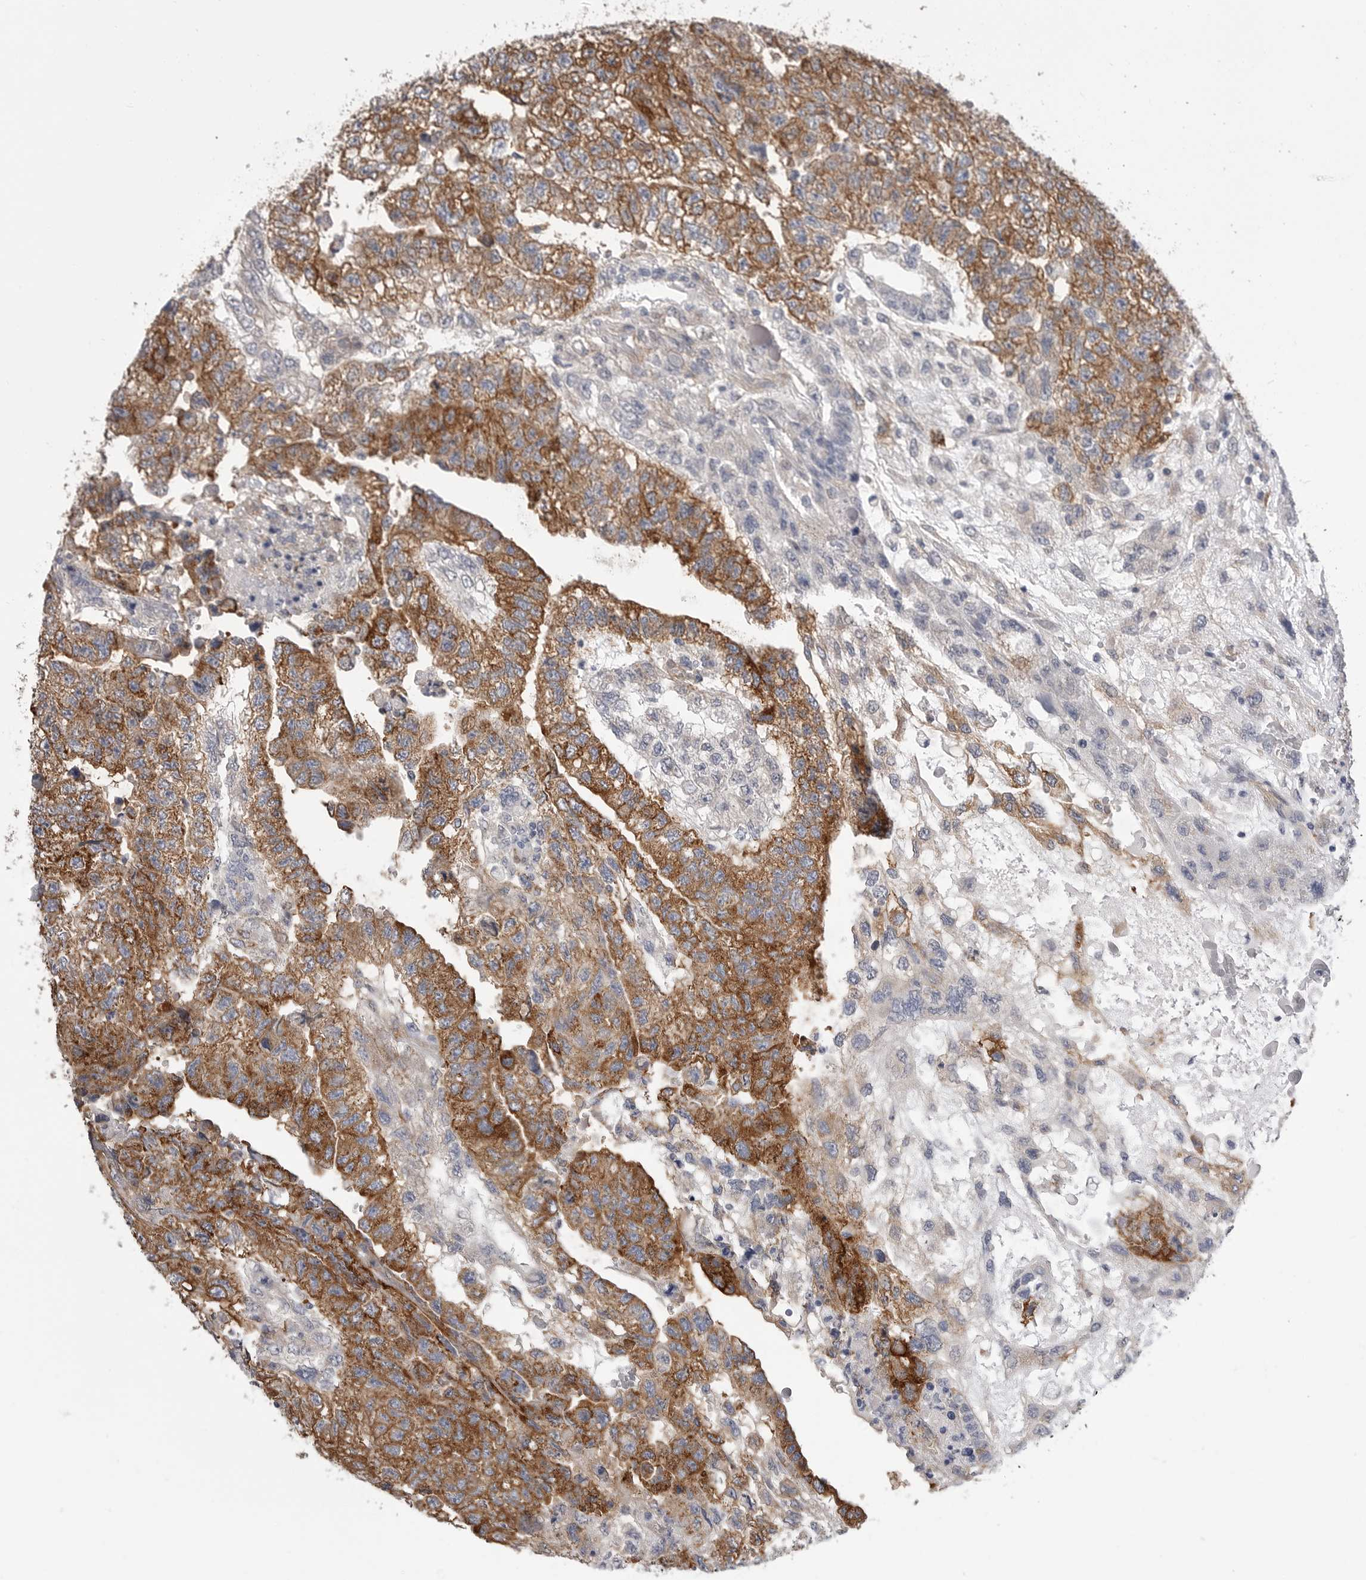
{"staining": {"intensity": "strong", "quantity": ">75%", "location": "cytoplasmic/membranous"}, "tissue": "testis cancer", "cell_type": "Tumor cells", "image_type": "cancer", "snomed": [{"axis": "morphology", "description": "Carcinoma, Embryonal, NOS"}, {"axis": "topography", "description": "Testis"}], "caption": "This is a histology image of immunohistochemistry staining of testis cancer, which shows strong expression in the cytoplasmic/membranous of tumor cells.", "gene": "AKAP12", "patient": {"sex": "male", "age": 36}}